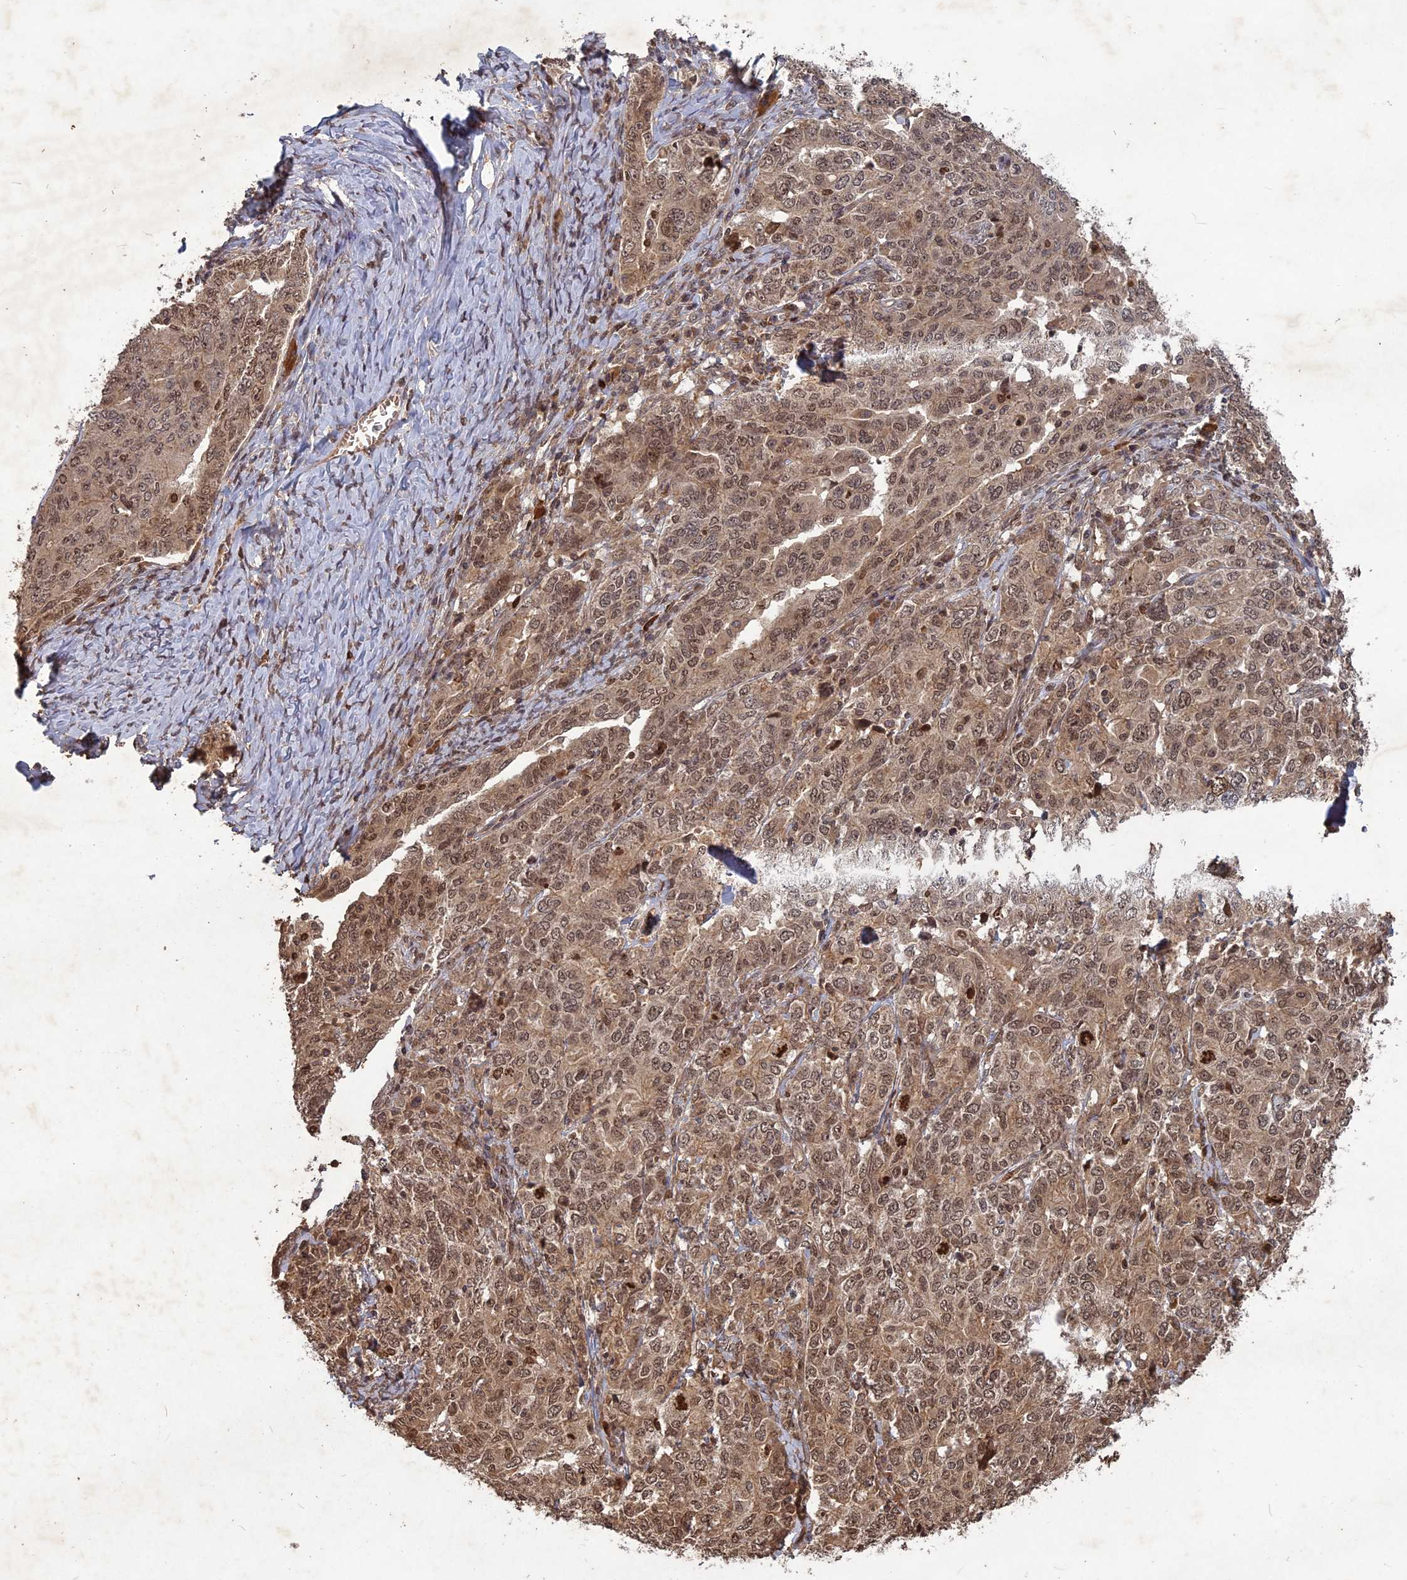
{"staining": {"intensity": "moderate", "quantity": ">75%", "location": "cytoplasmic/membranous,nuclear"}, "tissue": "ovarian cancer", "cell_type": "Tumor cells", "image_type": "cancer", "snomed": [{"axis": "morphology", "description": "Carcinoma, endometroid"}, {"axis": "topography", "description": "Ovary"}], "caption": "DAB (3,3'-diaminobenzidine) immunohistochemical staining of ovarian cancer (endometroid carcinoma) demonstrates moderate cytoplasmic/membranous and nuclear protein staining in approximately >75% of tumor cells.", "gene": "SRMS", "patient": {"sex": "female", "age": 62}}